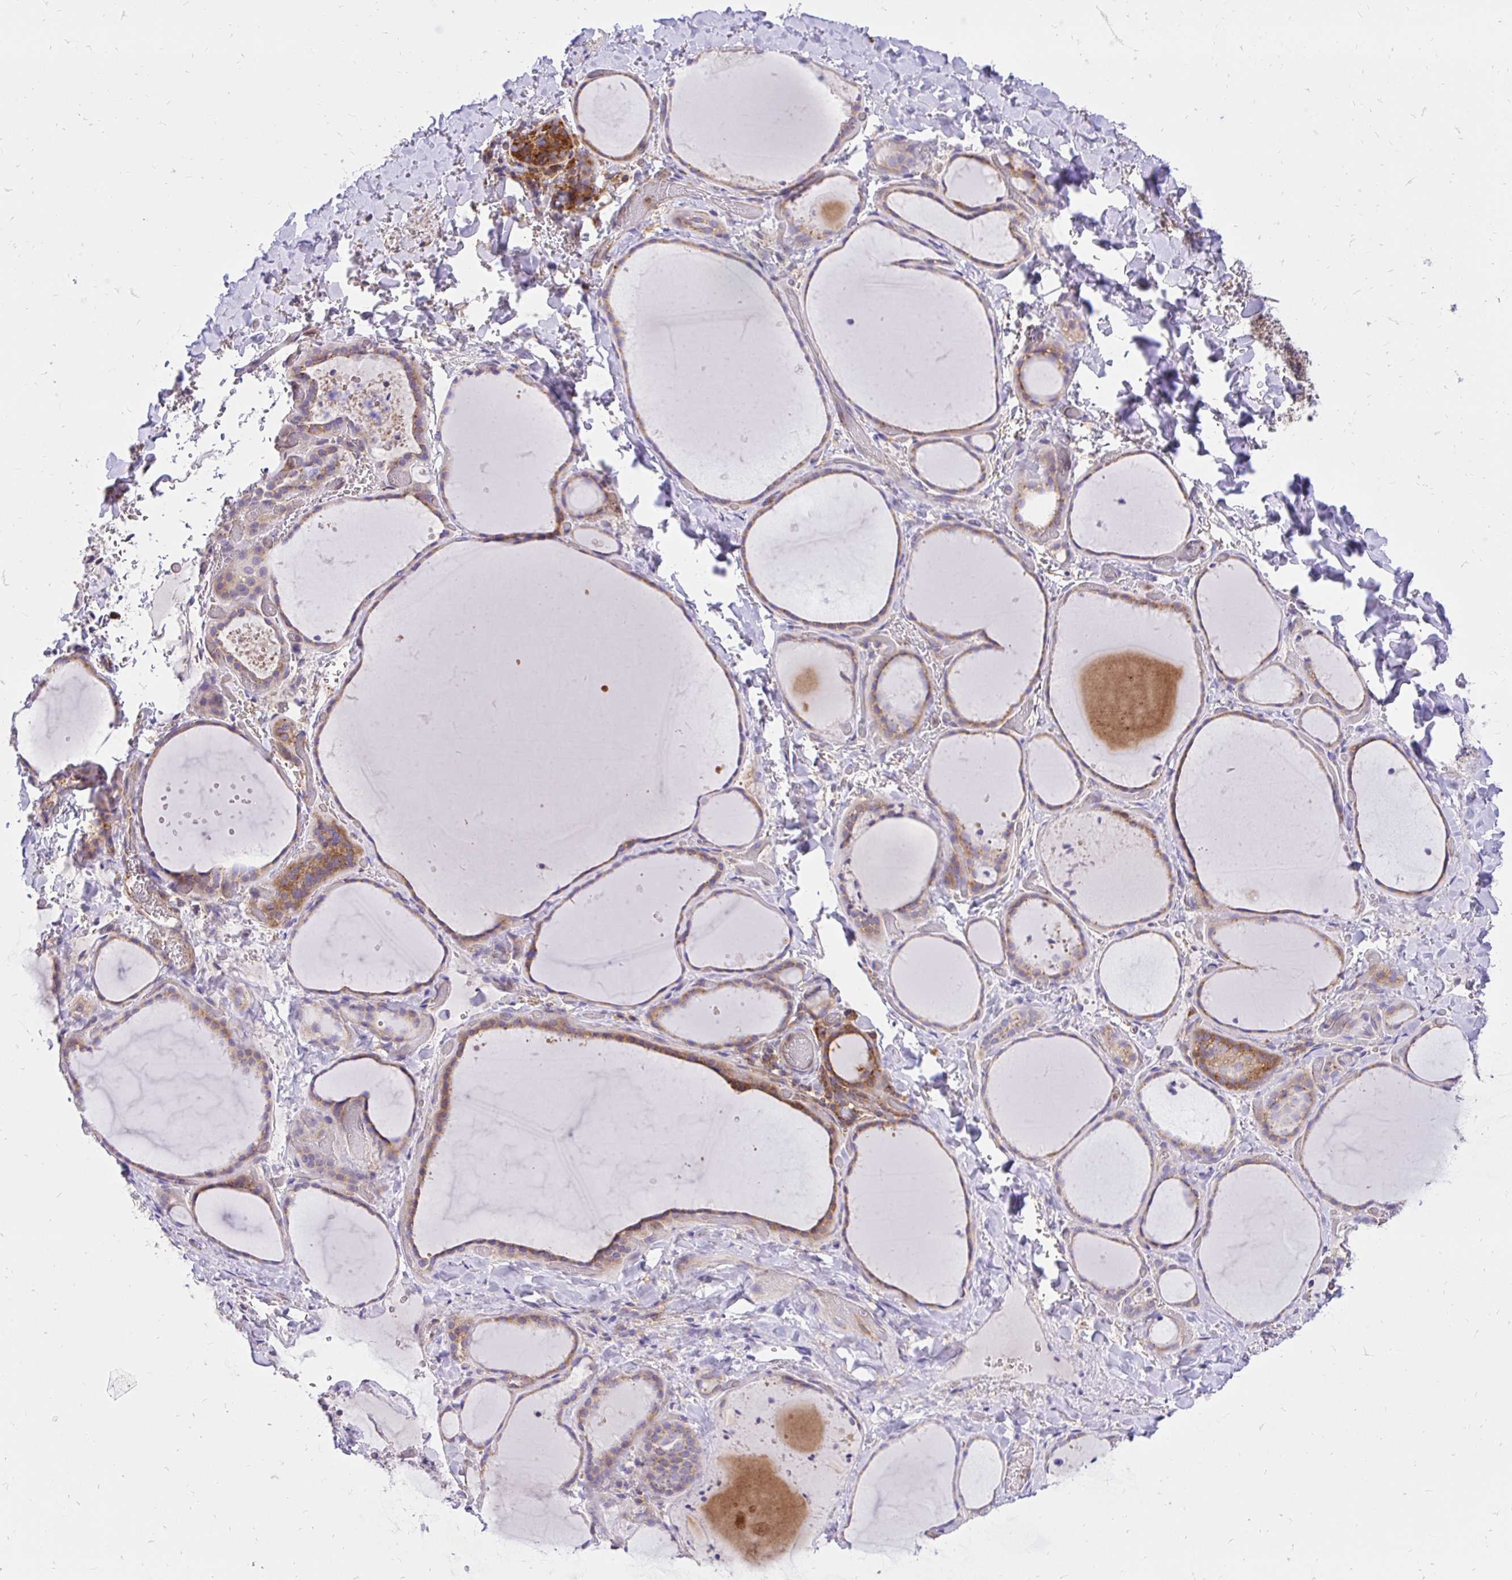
{"staining": {"intensity": "moderate", "quantity": "<25%", "location": "cytoplasmic/membranous"}, "tissue": "thyroid gland", "cell_type": "Glandular cells", "image_type": "normal", "snomed": [{"axis": "morphology", "description": "Normal tissue, NOS"}, {"axis": "topography", "description": "Thyroid gland"}], "caption": "Immunohistochemistry photomicrograph of benign thyroid gland stained for a protein (brown), which displays low levels of moderate cytoplasmic/membranous positivity in about <25% of glandular cells.", "gene": "ABCB10", "patient": {"sex": "female", "age": 36}}